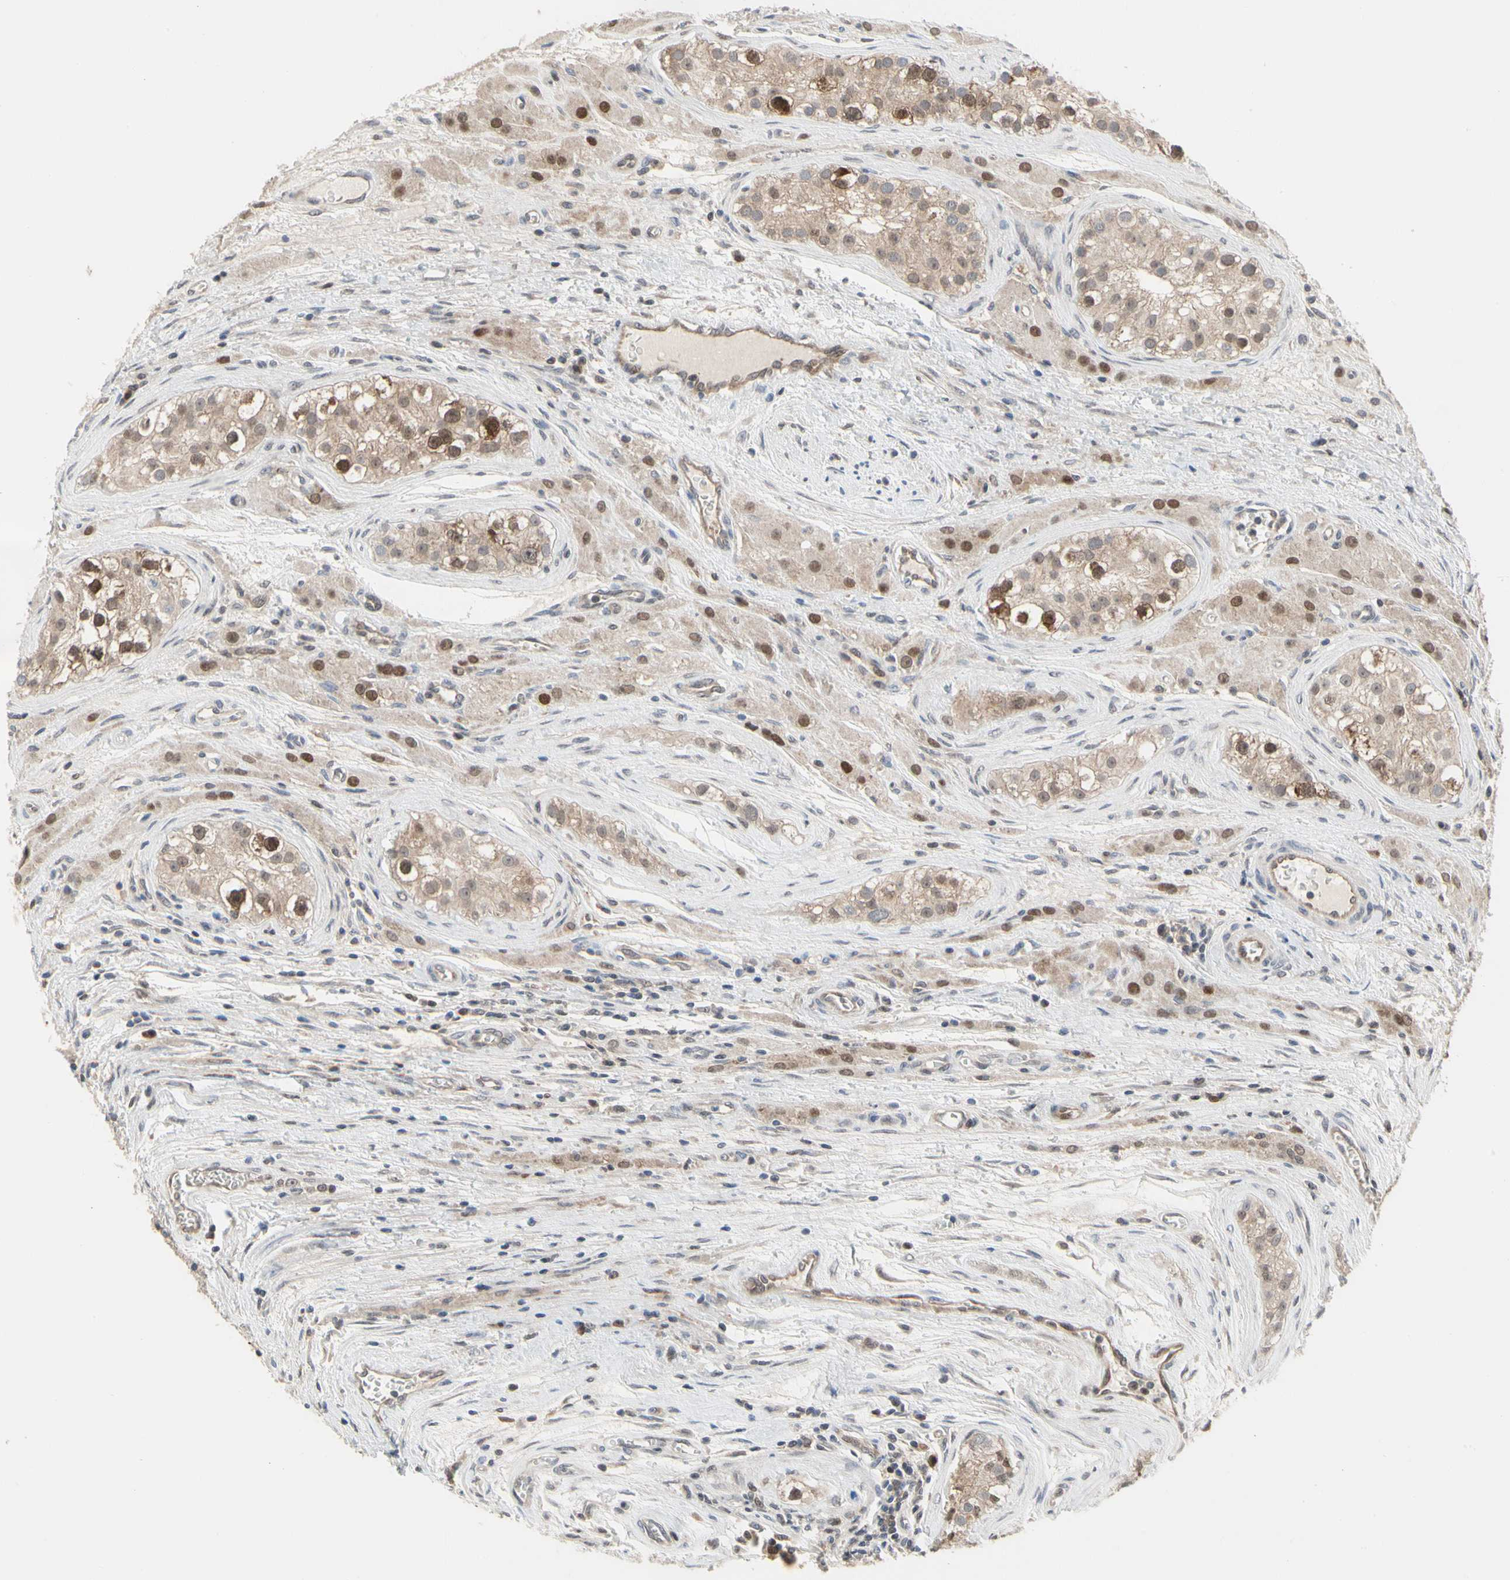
{"staining": {"intensity": "moderate", "quantity": ">75%", "location": "cytoplasmic/membranous,nuclear"}, "tissue": "testis cancer", "cell_type": "Tumor cells", "image_type": "cancer", "snomed": [{"axis": "morphology", "description": "Carcinoma, Embryonal, NOS"}, {"axis": "topography", "description": "Testis"}], "caption": "Immunohistochemistry (DAB (3,3'-diaminobenzidine)) staining of testis embryonal carcinoma demonstrates moderate cytoplasmic/membranous and nuclear protein expression in approximately >75% of tumor cells.", "gene": "CDK5", "patient": {"sex": "male", "age": 28}}